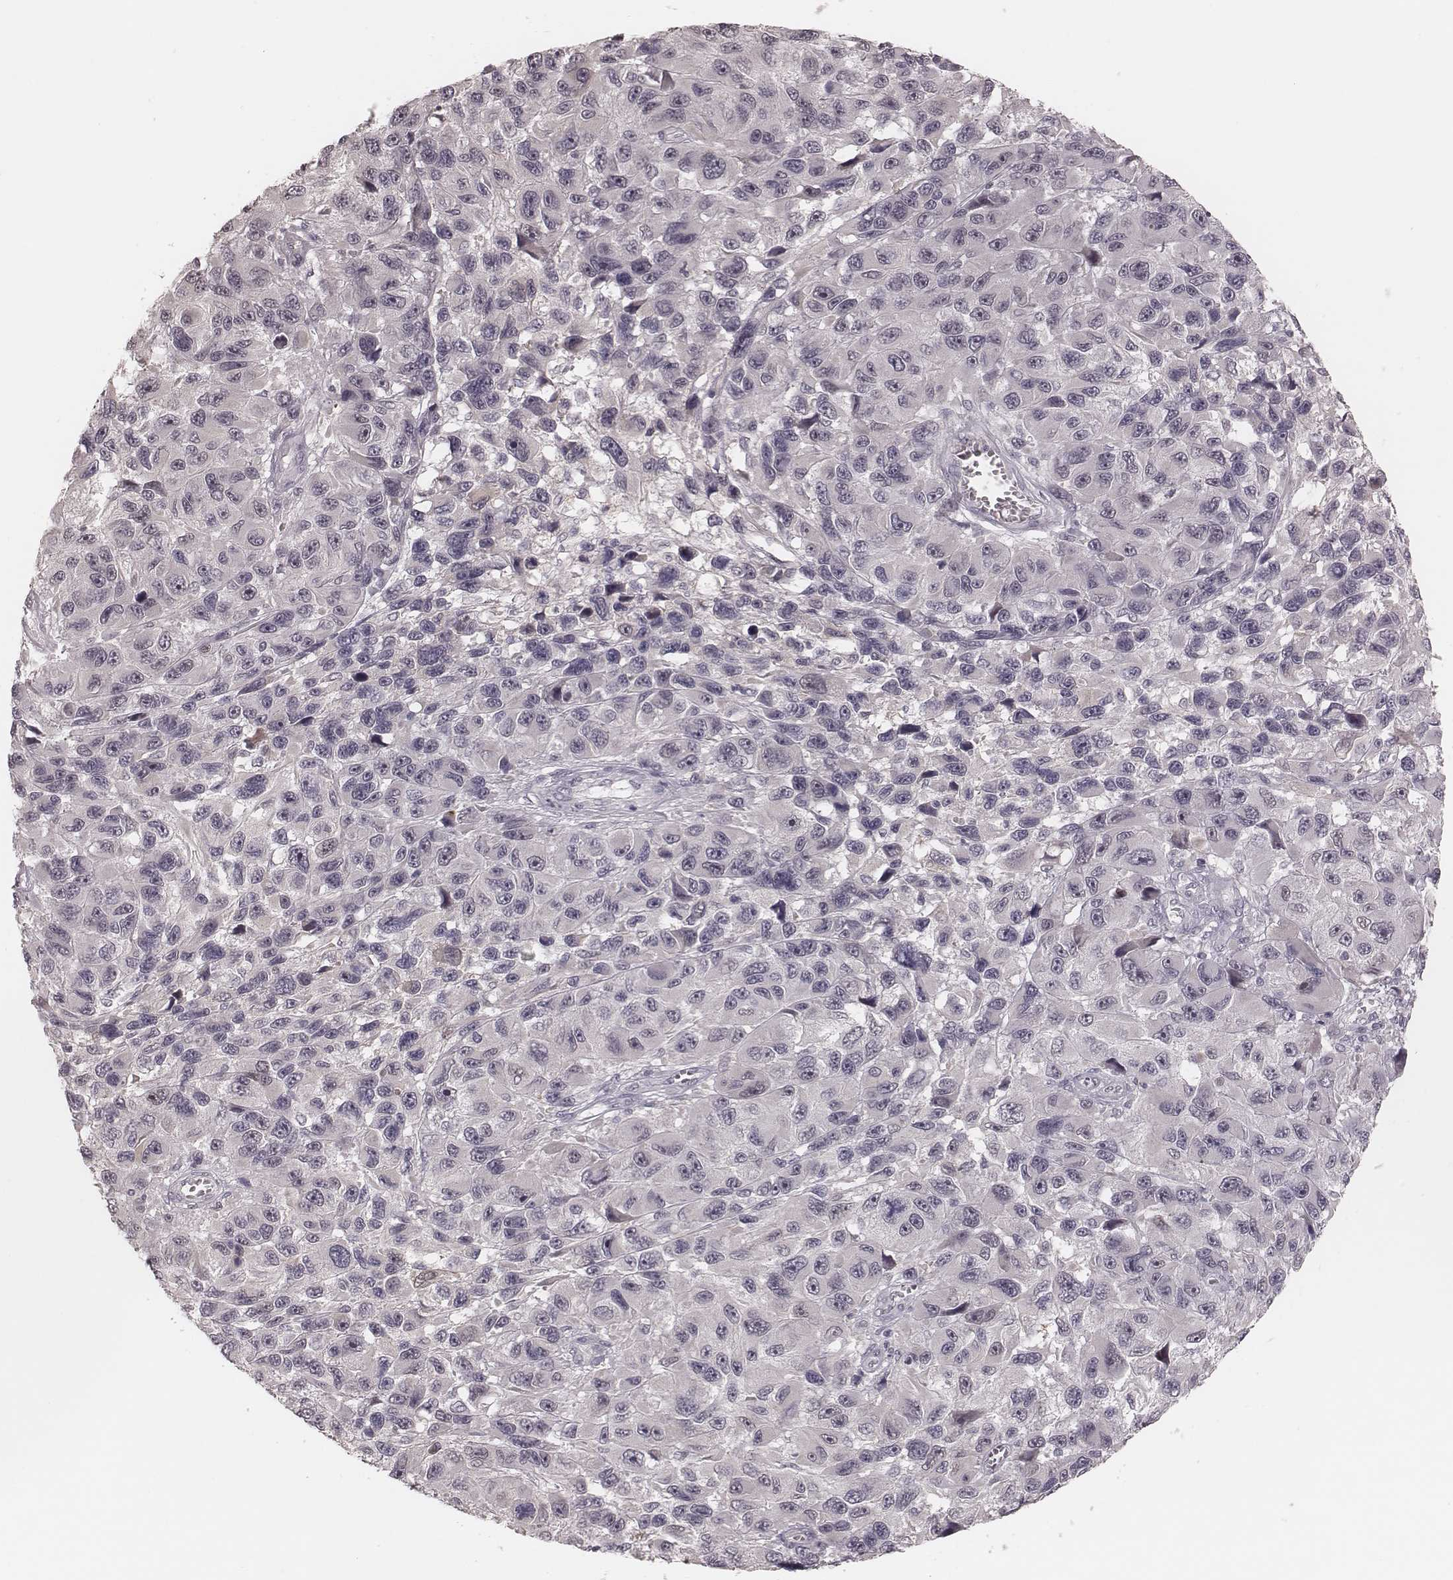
{"staining": {"intensity": "negative", "quantity": "none", "location": "none"}, "tissue": "melanoma", "cell_type": "Tumor cells", "image_type": "cancer", "snomed": [{"axis": "morphology", "description": "Malignant melanoma, NOS"}, {"axis": "topography", "description": "Skin"}], "caption": "Immunohistochemistry micrograph of human melanoma stained for a protein (brown), which reveals no expression in tumor cells.", "gene": "FAM13B", "patient": {"sex": "male", "age": 53}}